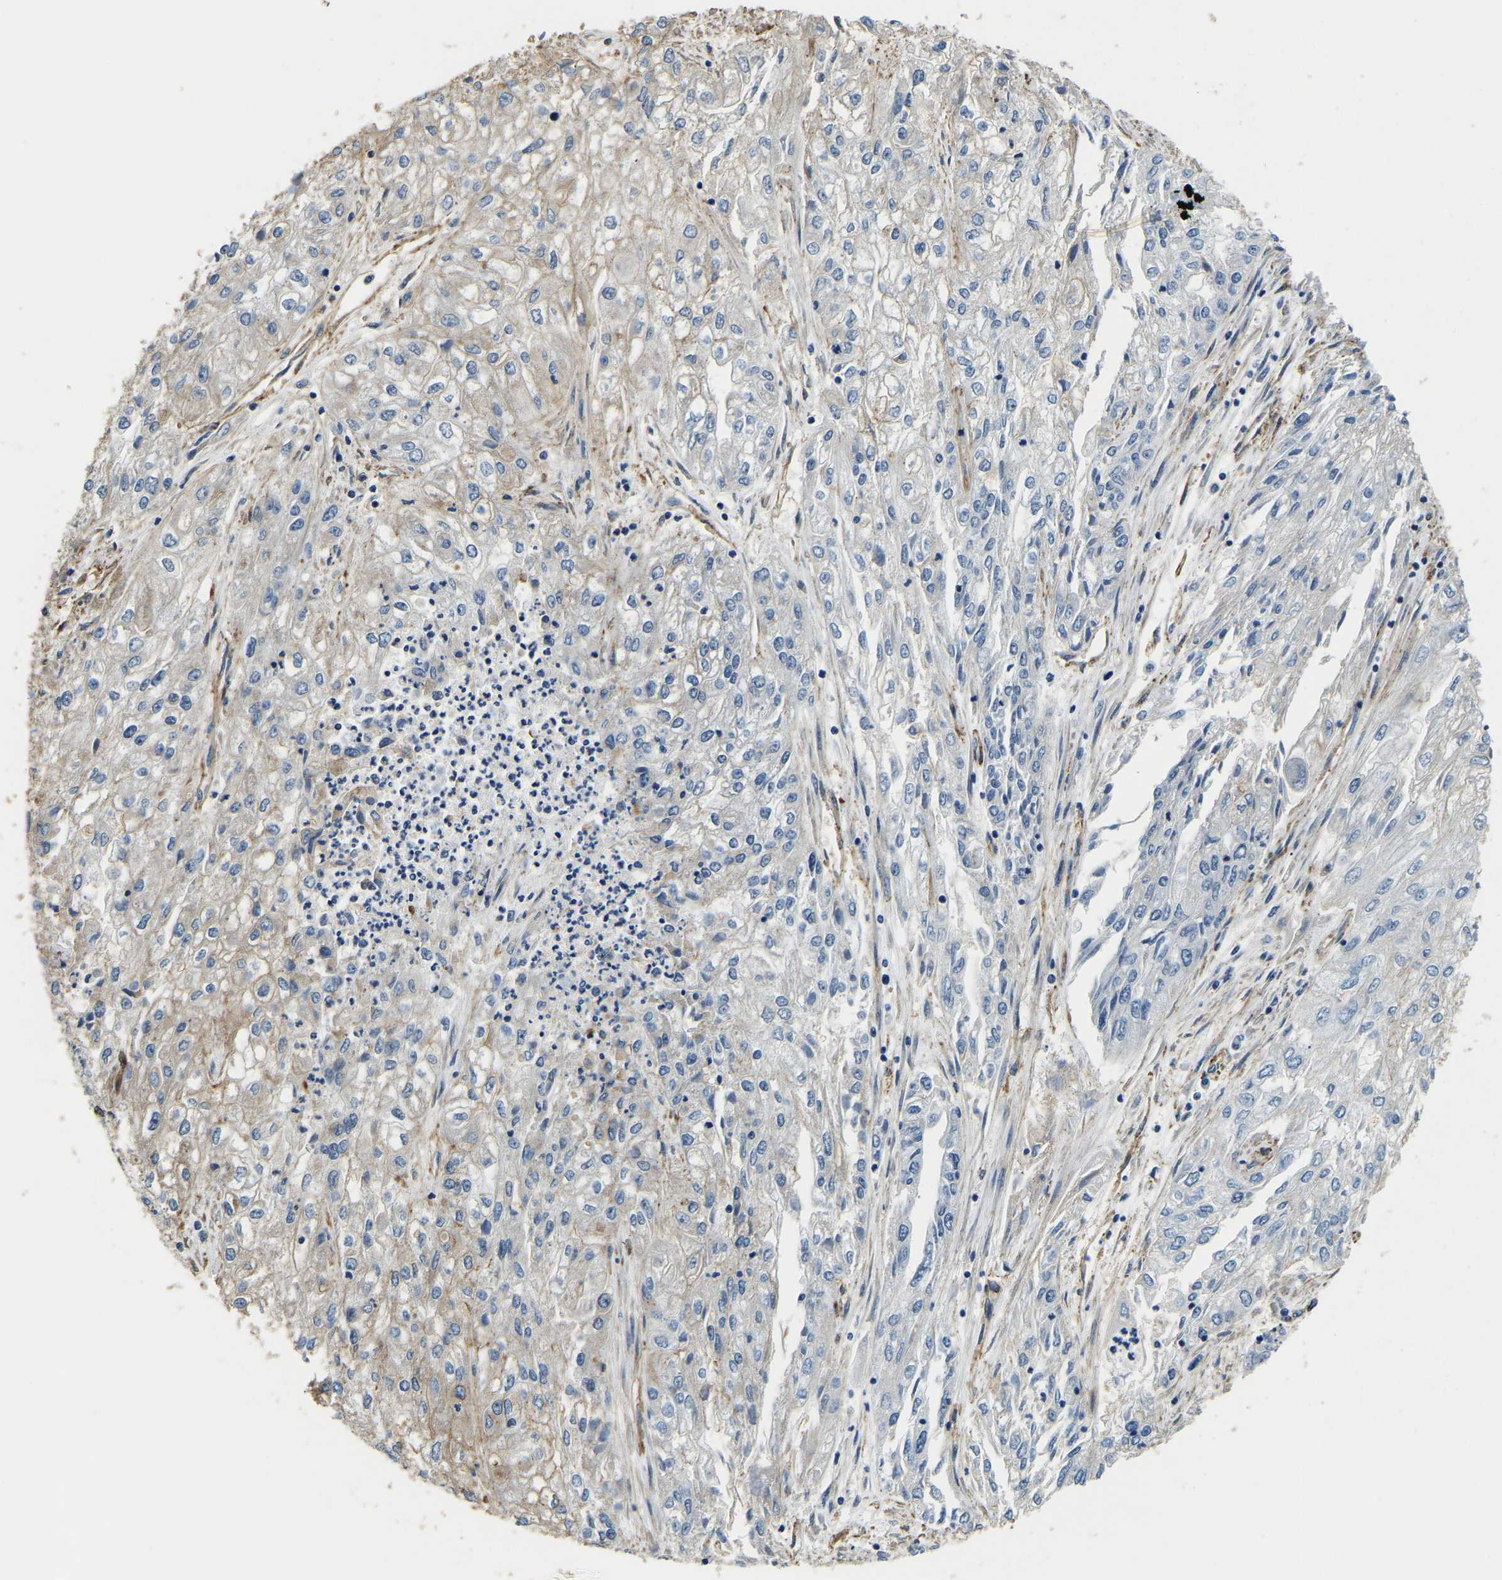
{"staining": {"intensity": "weak", "quantity": "<25%", "location": "cytoplasmic/membranous"}, "tissue": "endometrial cancer", "cell_type": "Tumor cells", "image_type": "cancer", "snomed": [{"axis": "morphology", "description": "Adenocarcinoma, NOS"}, {"axis": "topography", "description": "Endometrium"}], "caption": "This is a image of immunohistochemistry (IHC) staining of endometrial adenocarcinoma, which shows no expression in tumor cells. Nuclei are stained in blue.", "gene": "RNF39", "patient": {"sex": "female", "age": 49}}